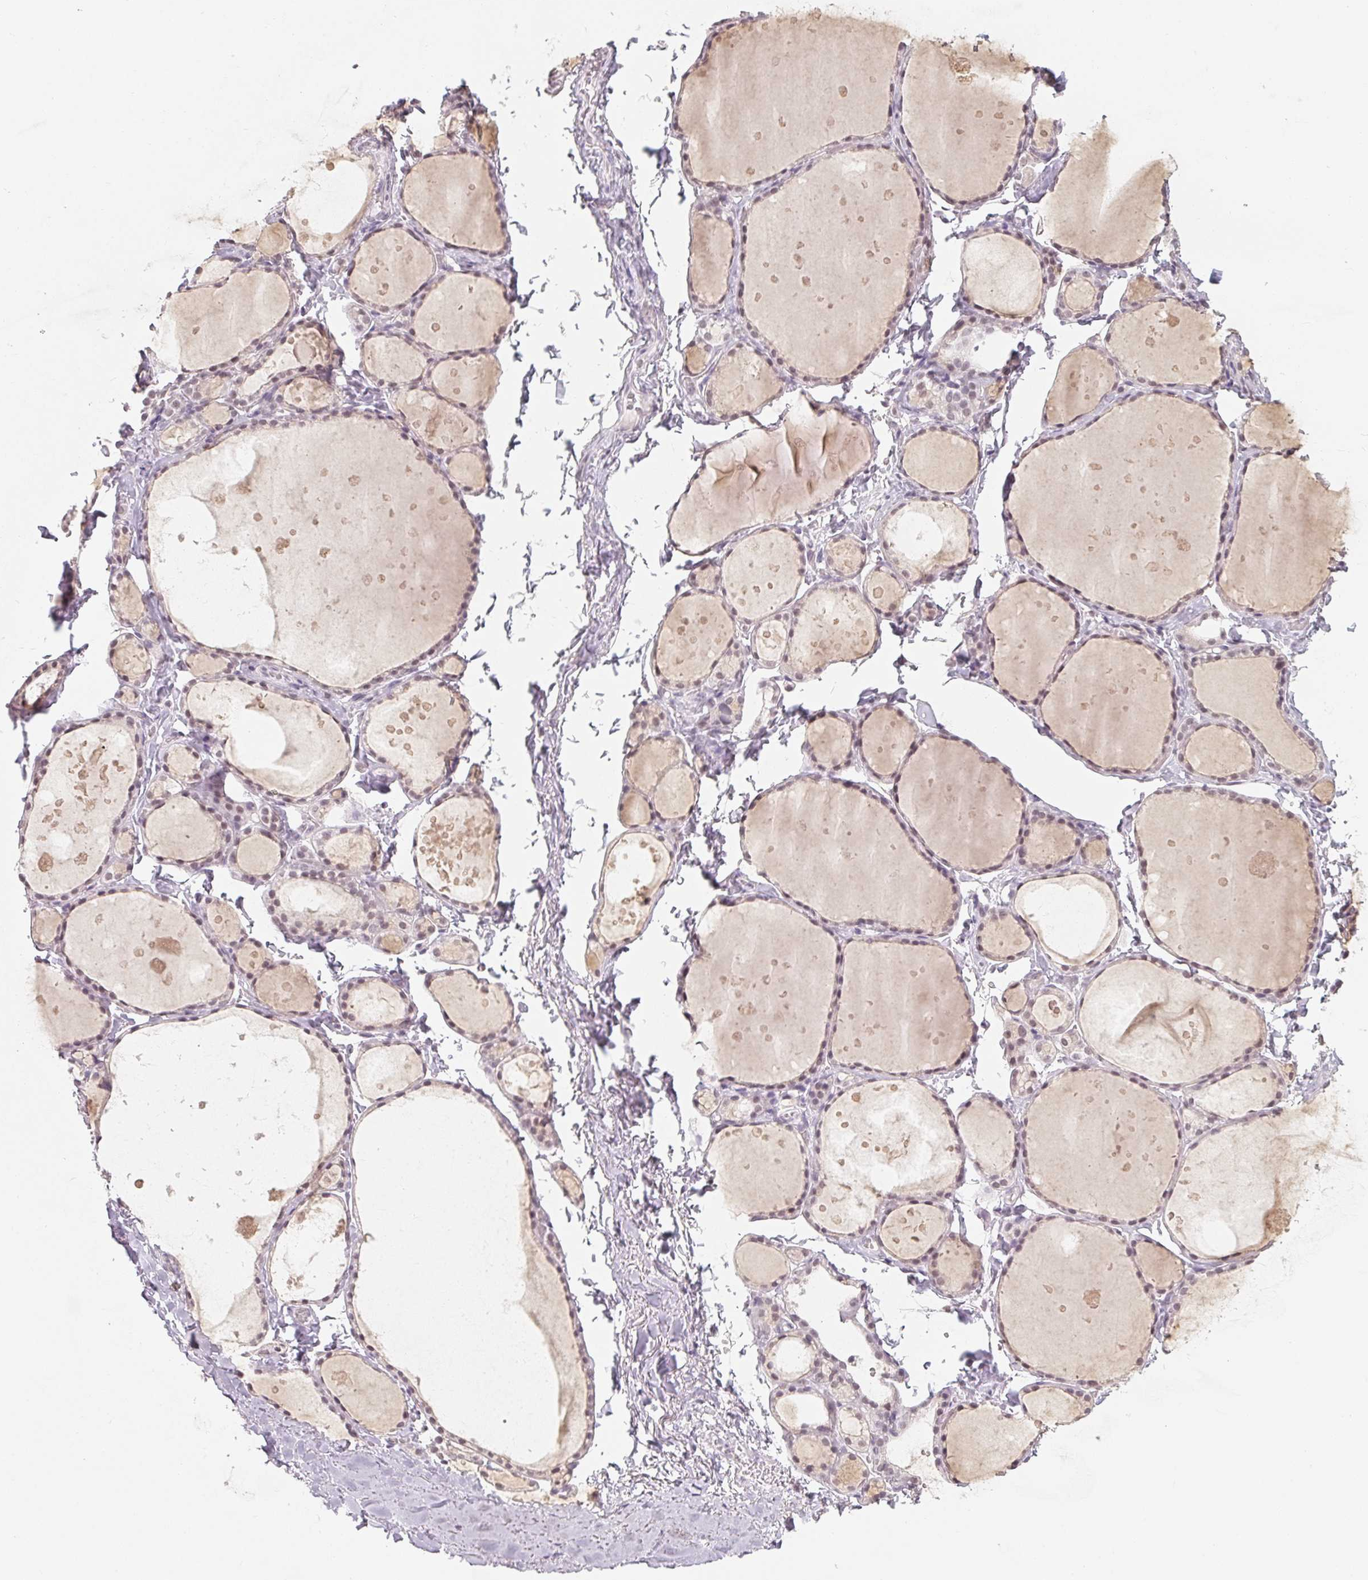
{"staining": {"intensity": "weak", "quantity": "25%-75%", "location": "nuclear"}, "tissue": "thyroid gland", "cell_type": "Glandular cells", "image_type": "normal", "snomed": [{"axis": "morphology", "description": "Normal tissue, NOS"}, {"axis": "topography", "description": "Thyroid gland"}], "caption": "Thyroid gland stained with IHC displays weak nuclear positivity in approximately 25%-75% of glandular cells. (IHC, brightfield microscopy, high magnification).", "gene": "NXF3", "patient": {"sex": "male", "age": 68}}